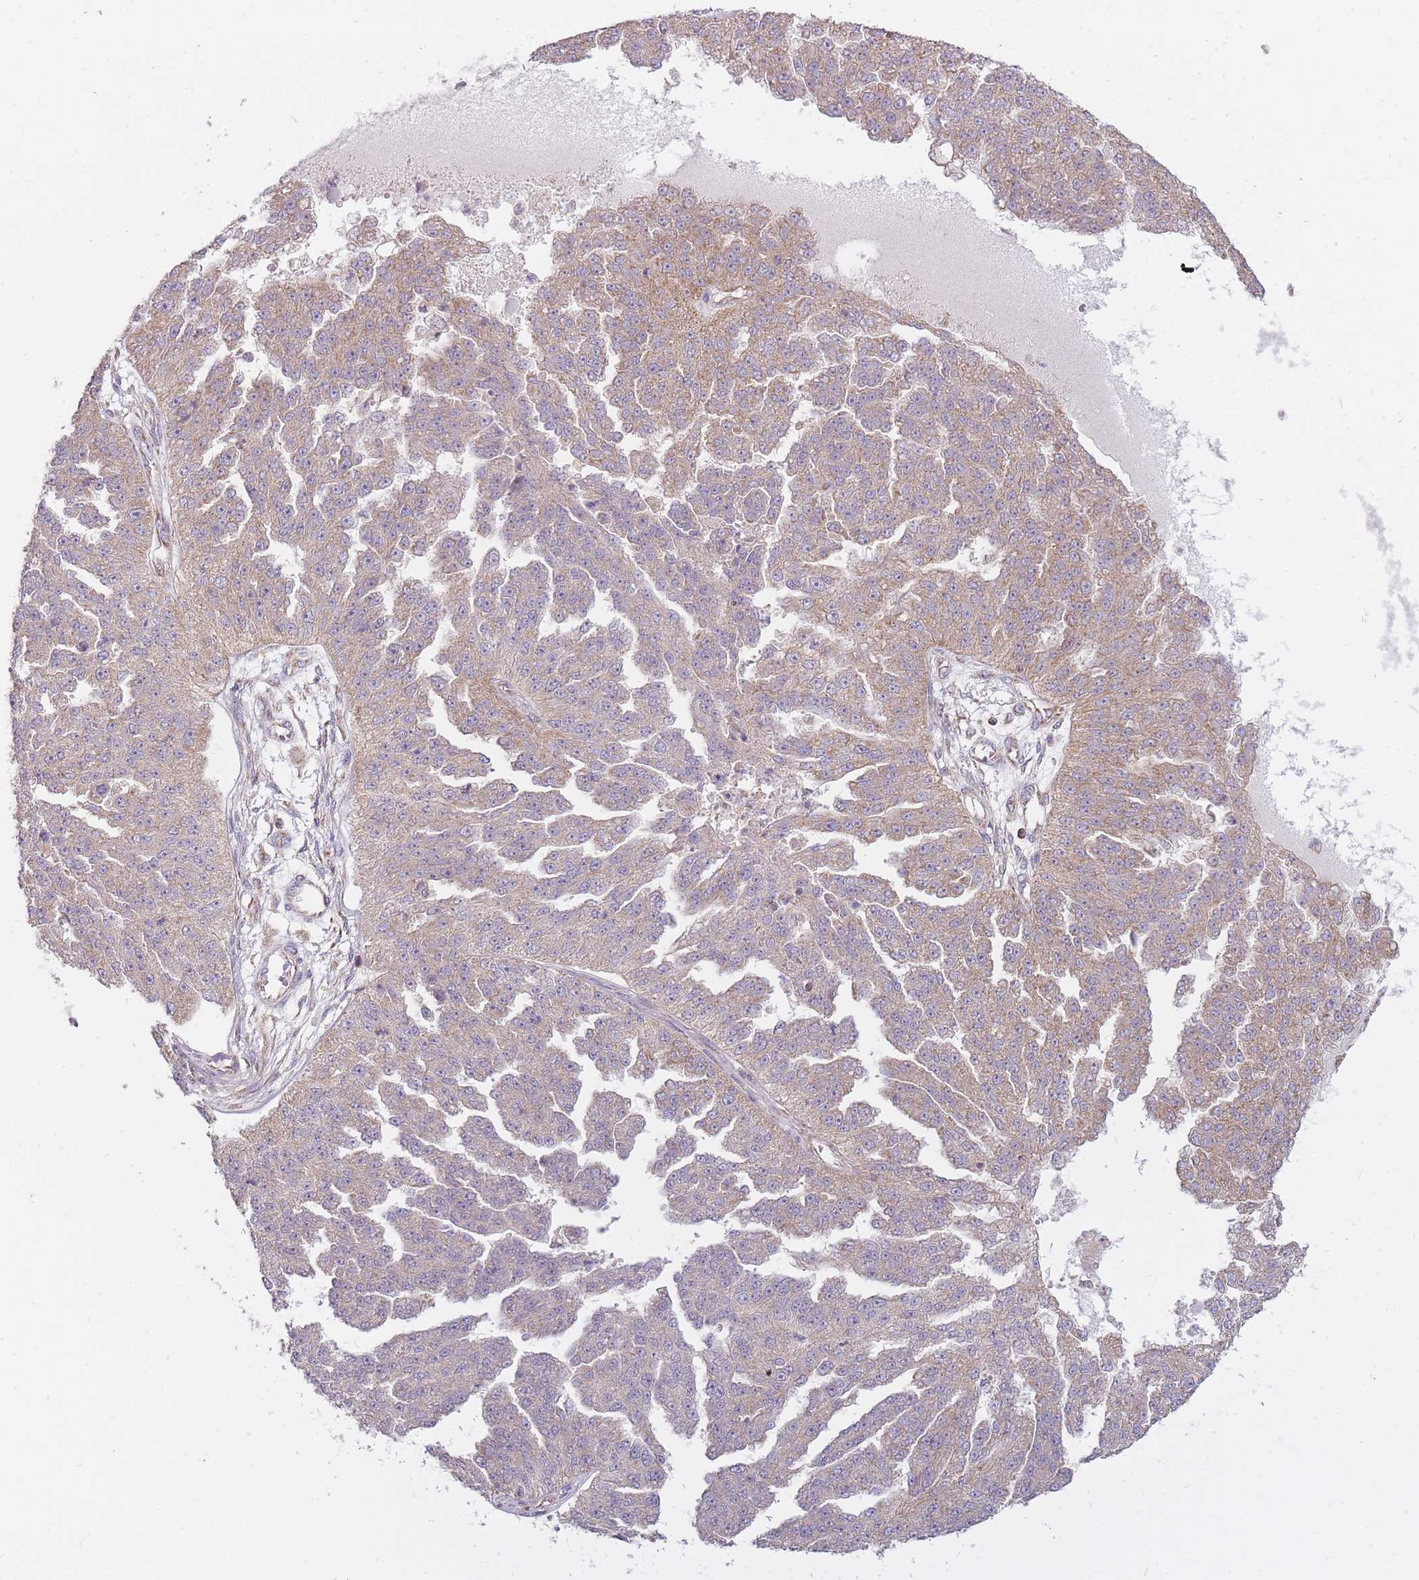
{"staining": {"intensity": "moderate", "quantity": "25%-75%", "location": "cytoplasmic/membranous"}, "tissue": "ovarian cancer", "cell_type": "Tumor cells", "image_type": "cancer", "snomed": [{"axis": "morphology", "description": "Cystadenocarcinoma, serous, NOS"}, {"axis": "topography", "description": "Ovary"}], "caption": "Immunohistochemistry photomicrograph of neoplastic tissue: human ovarian cancer stained using immunohistochemistry (IHC) shows medium levels of moderate protein expression localized specifically in the cytoplasmic/membranous of tumor cells, appearing as a cytoplasmic/membranous brown color.", "gene": "NDUFA9", "patient": {"sex": "female", "age": 58}}